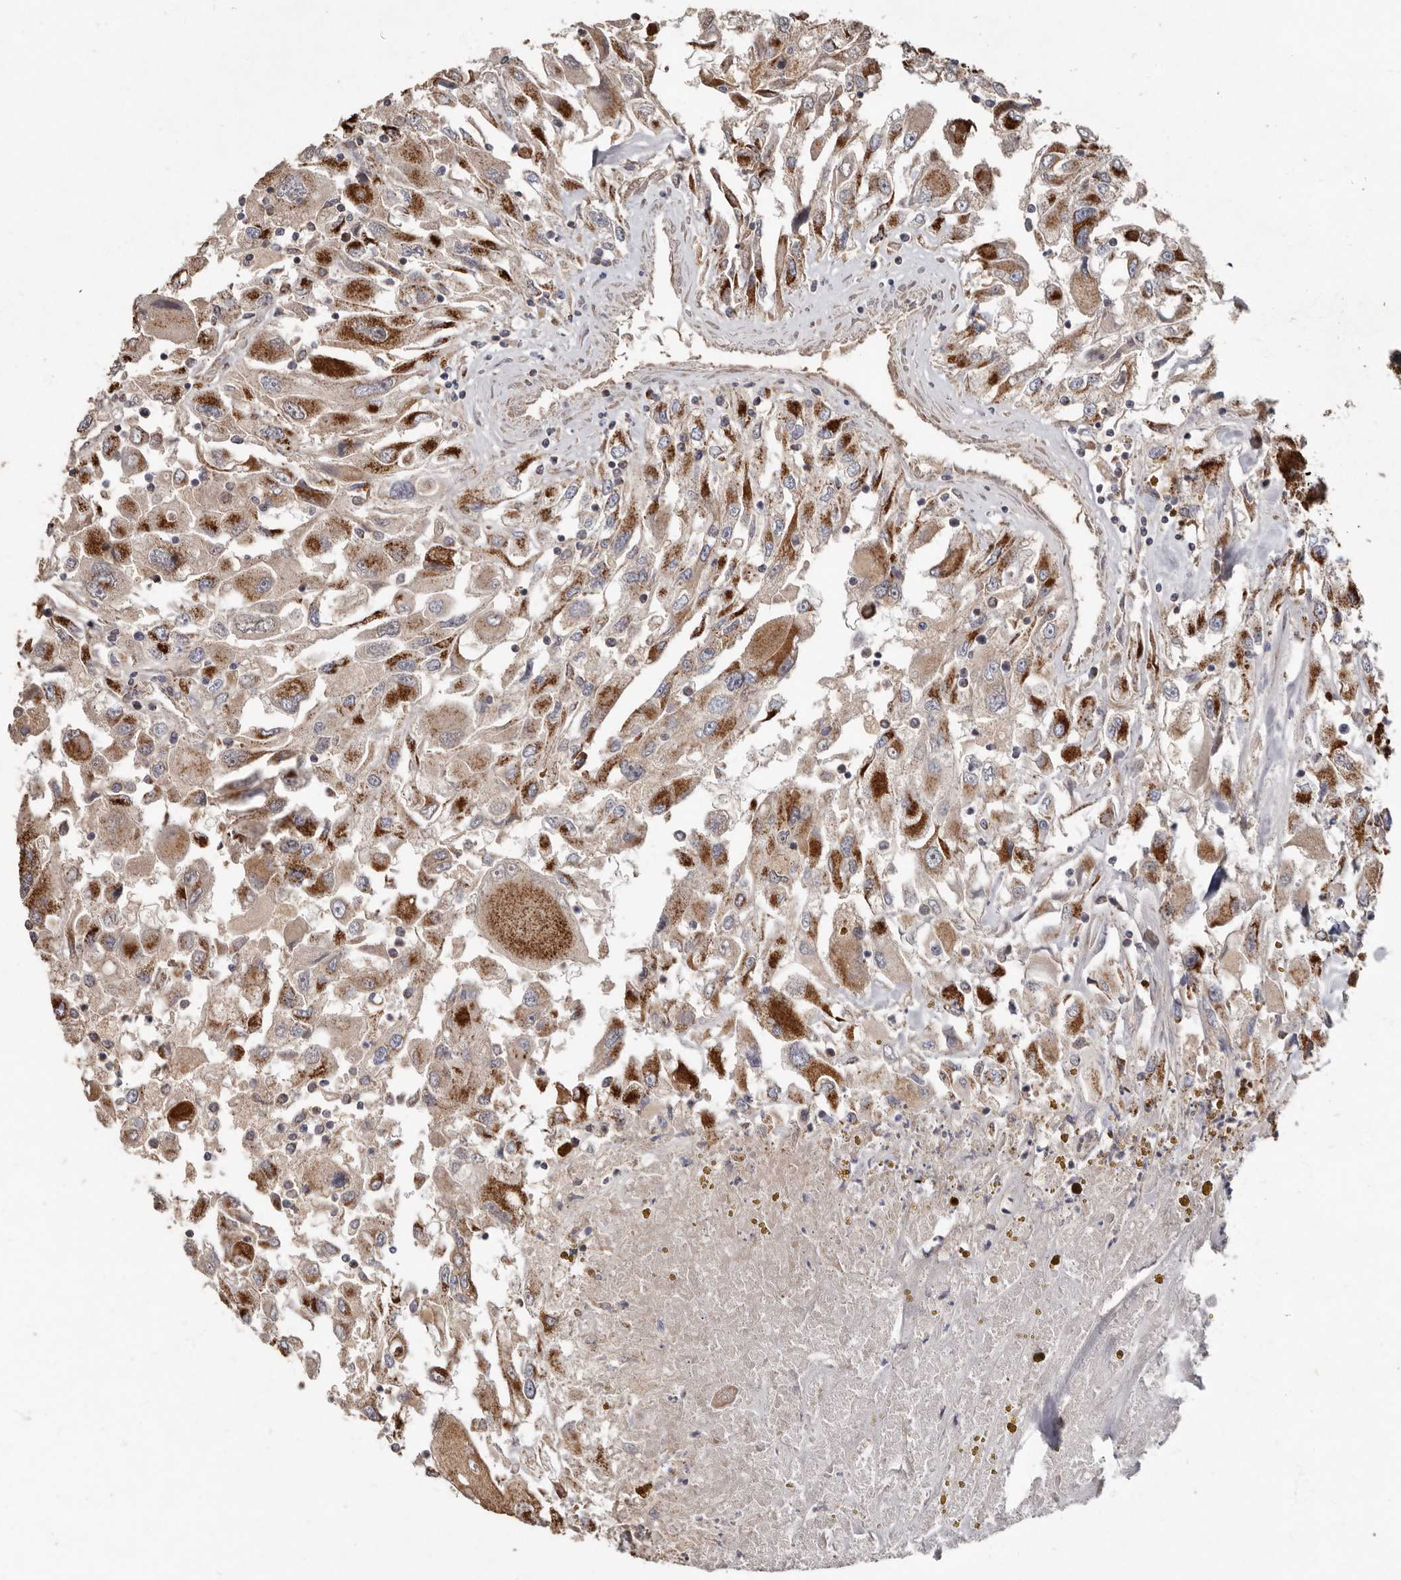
{"staining": {"intensity": "strong", "quantity": ">75%", "location": "cytoplasmic/membranous"}, "tissue": "renal cancer", "cell_type": "Tumor cells", "image_type": "cancer", "snomed": [{"axis": "morphology", "description": "Adenocarcinoma, NOS"}, {"axis": "topography", "description": "Kidney"}], "caption": "Strong cytoplasmic/membranous positivity for a protein is appreciated in approximately >75% of tumor cells of renal cancer (adenocarcinoma) using IHC.", "gene": "KIF26B", "patient": {"sex": "female", "age": 52}}